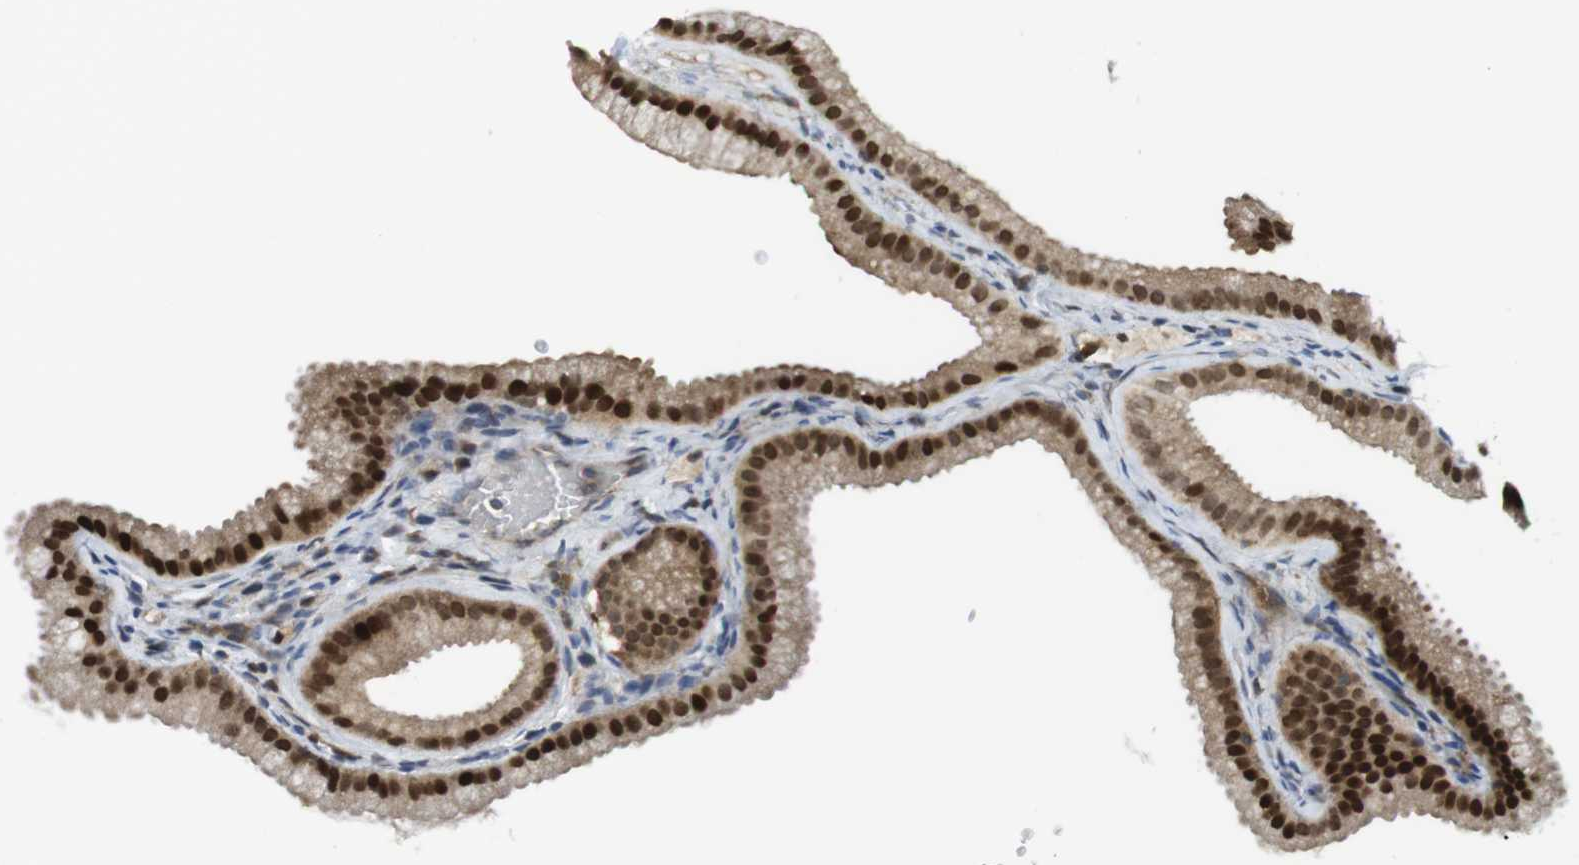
{"staining": {"intensity": "strong", "quantity": ">75%", "location": "nuclear"}, "tissue": "gallbladder", "cell_type": "Glandular cells", "image_type": "normal", "snomed": [{"axis": "morphology", "description": "Normal tissue, NOS"}, {"axis": "topography", "description": "Gallbladder"}], "caption": "A brown stain highlights strong nuclear positivity of a protein in glandular cells of normal gallbladder.", "gene": "RCC1", "patient": {"sex": "female", "age": 64}}